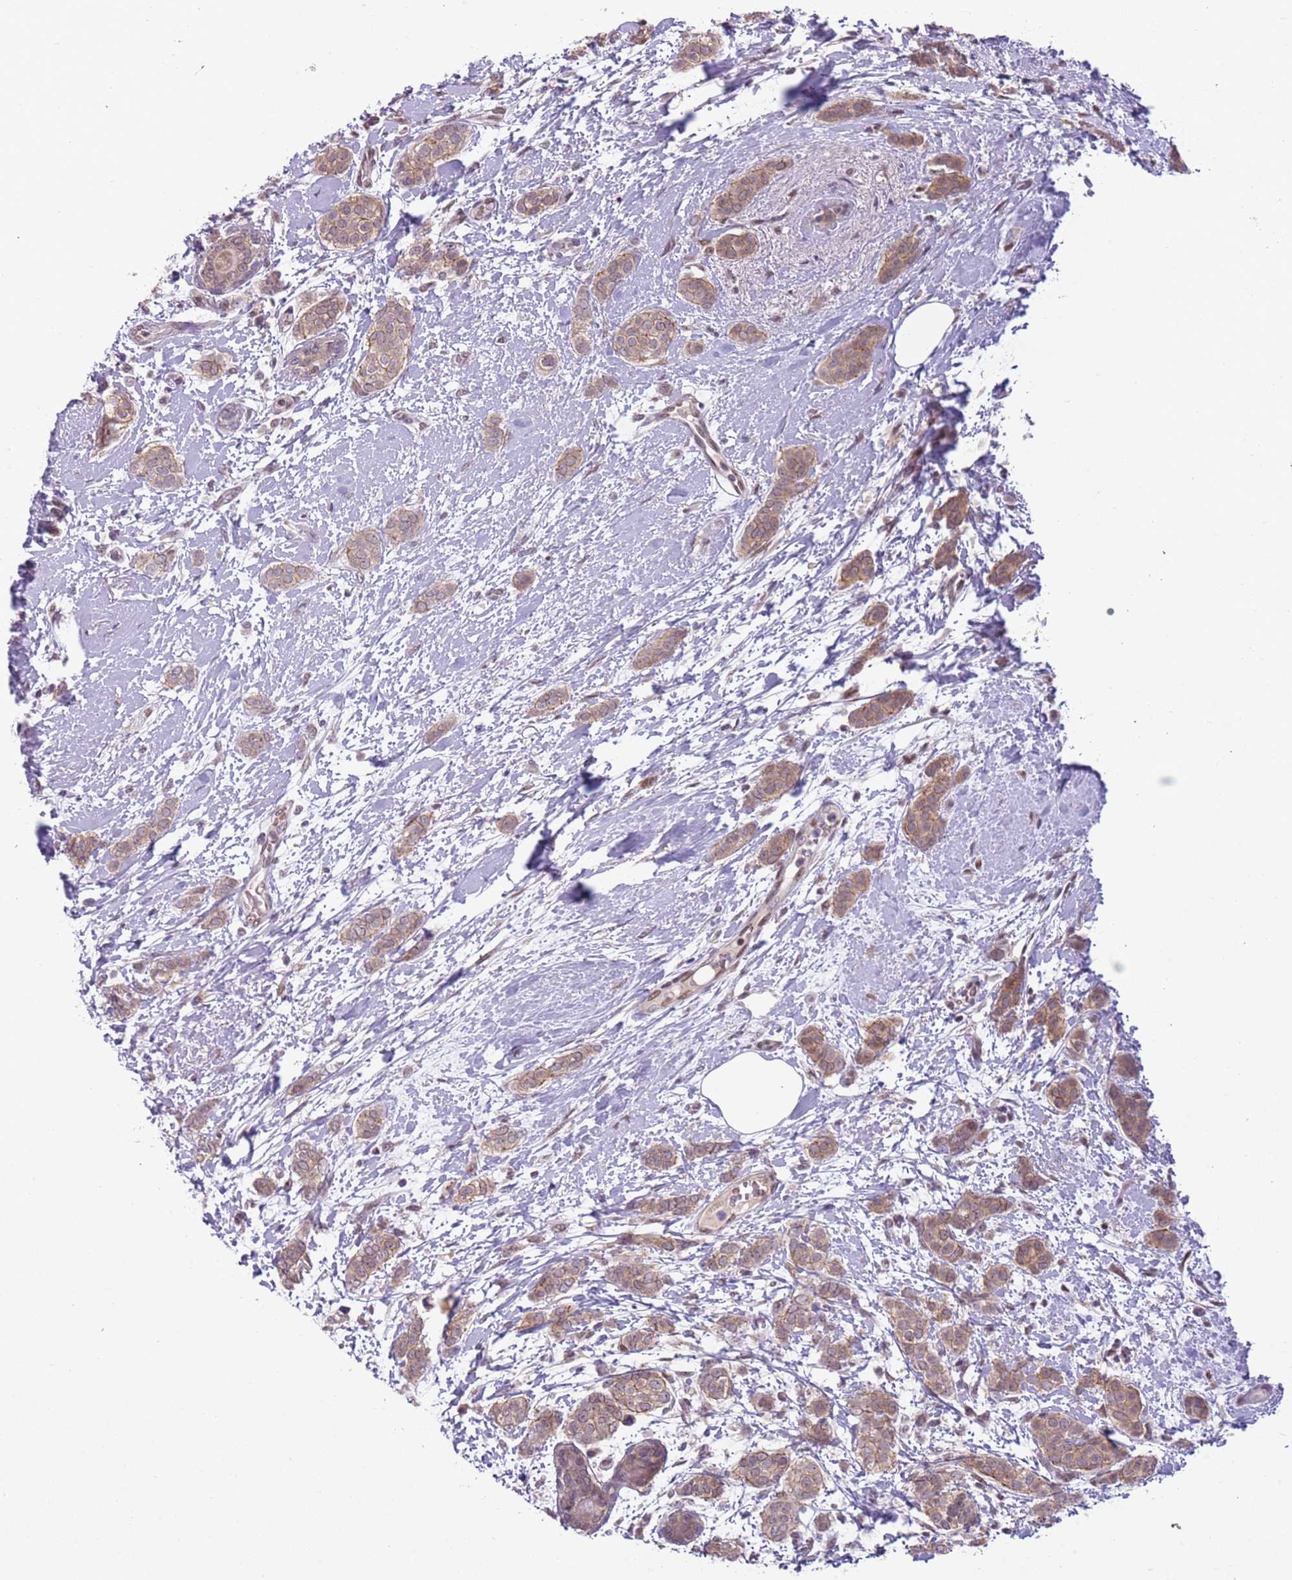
{"staining": {"intensity": "weak", "quantity": ">75%", "location": "cytoplasmic/membranous"}, "tissue": "breast cancer", "cell_type": "Tumor cells", "image_type": "cancer", "snomed": [{"axis": "morphology", "description": "Duct carcinoma"}, {"axis": "topography", "description": "Breast"}], "caption": "High-power microscopy captured an immunohistochemistry histopathology image of breast intraductal carcinoma, revealing weak cytoplasmic/membranous positivity in about >75% of tumor cells. Using DAB (brown) and hematoxylin (blue) stains, captured at high magnification using brightfield microscopy.", "gene": "TM2D1", "patient": {"sex": "female", "age": 72}}